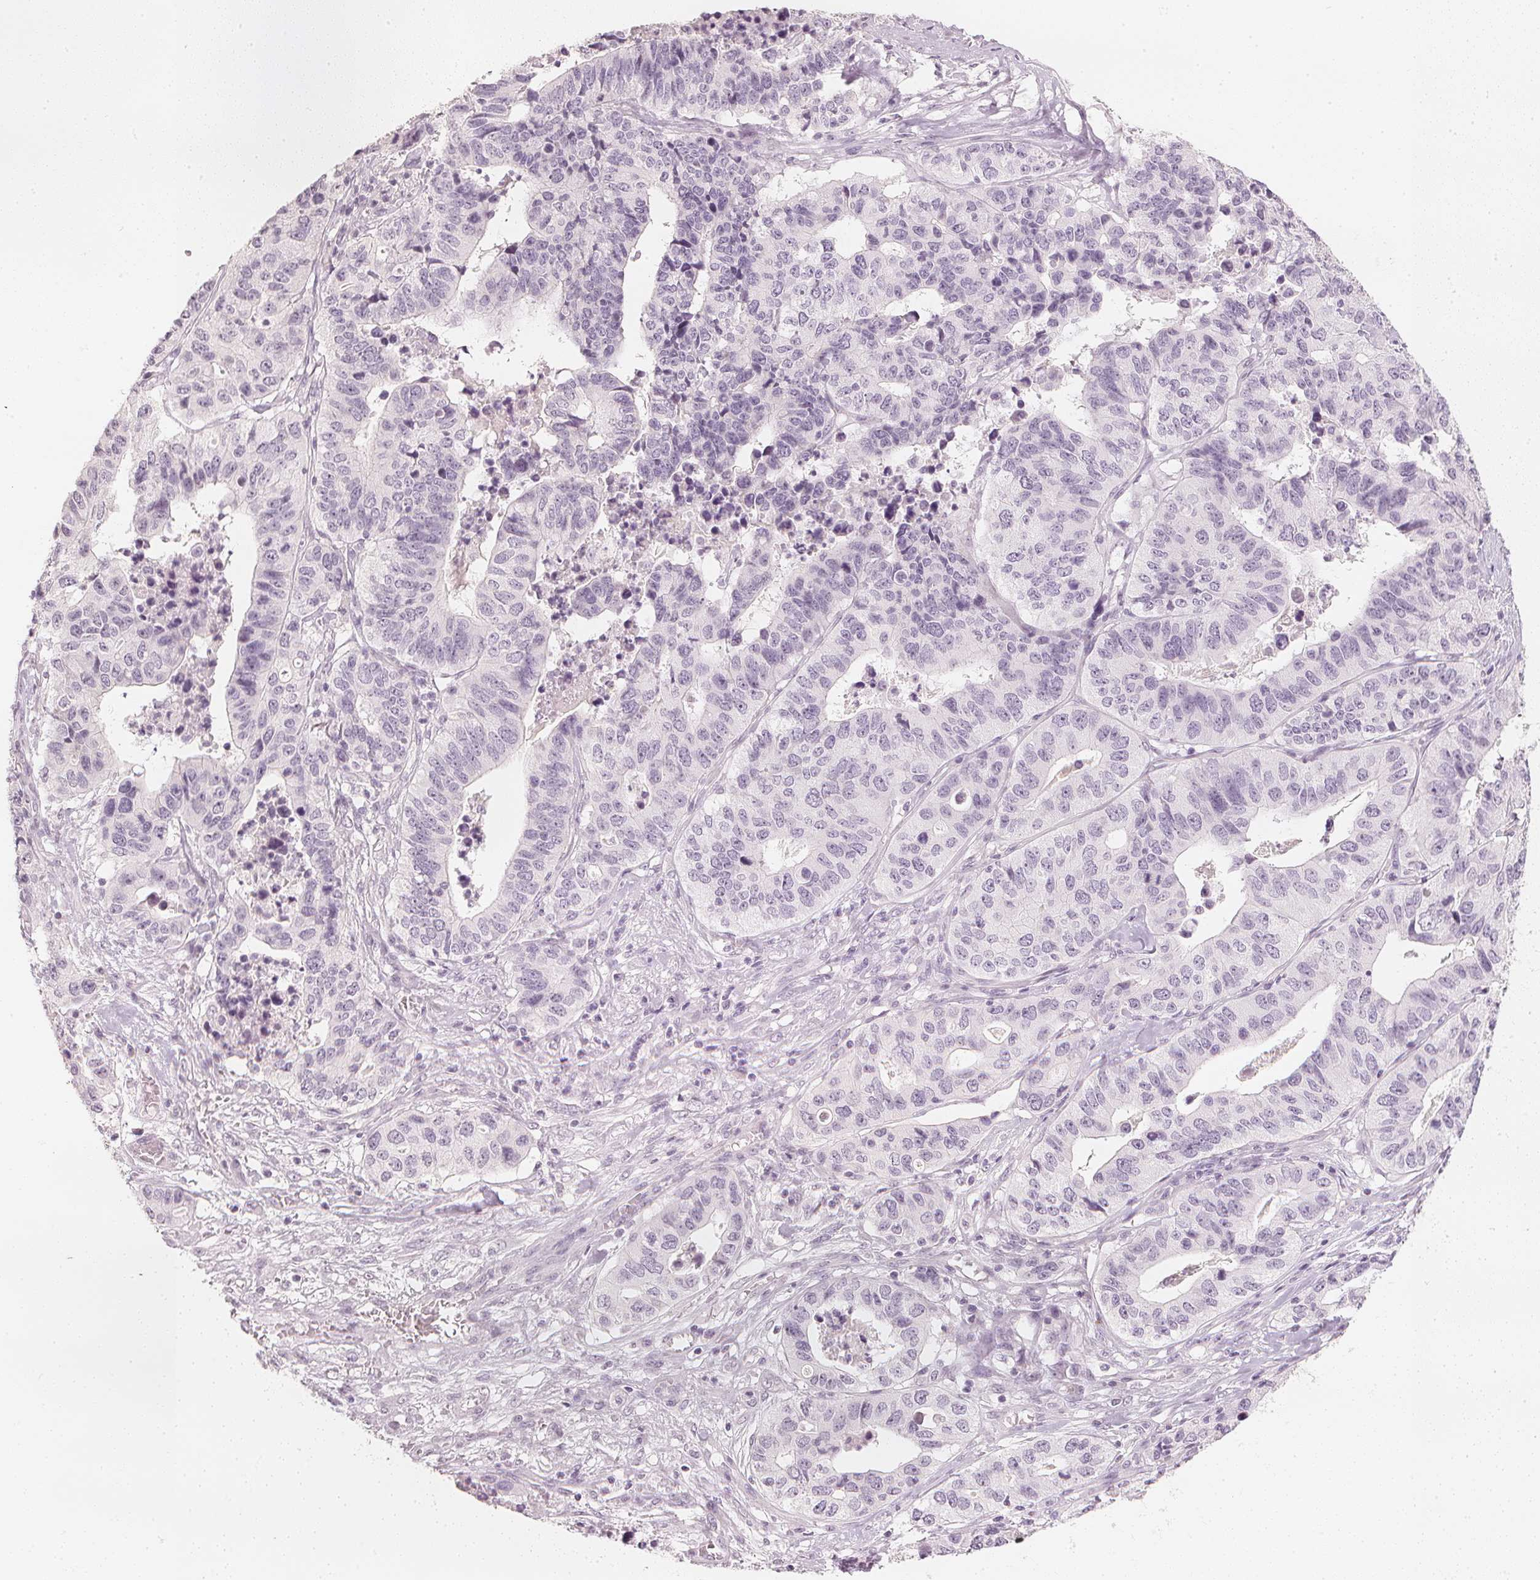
{"staining": {"intensity": "negative", "quantity": "none", "location": "none"}, "tissue": "stomach cancer", "cell_type": "Tumor cells", "image_type": "cancer", "snomed": [{"axis": "morphology", "description": "Adenocarcinoma, NOS"}, {"axis": "topography", "description": "Stomach, upper"}], "caption": "Stomach cancer stained for a protein using immunohistochemistry reveals no expression tumor cells.", "gene": "CALB1", "patient": {"sex": "female", "age": 67}}